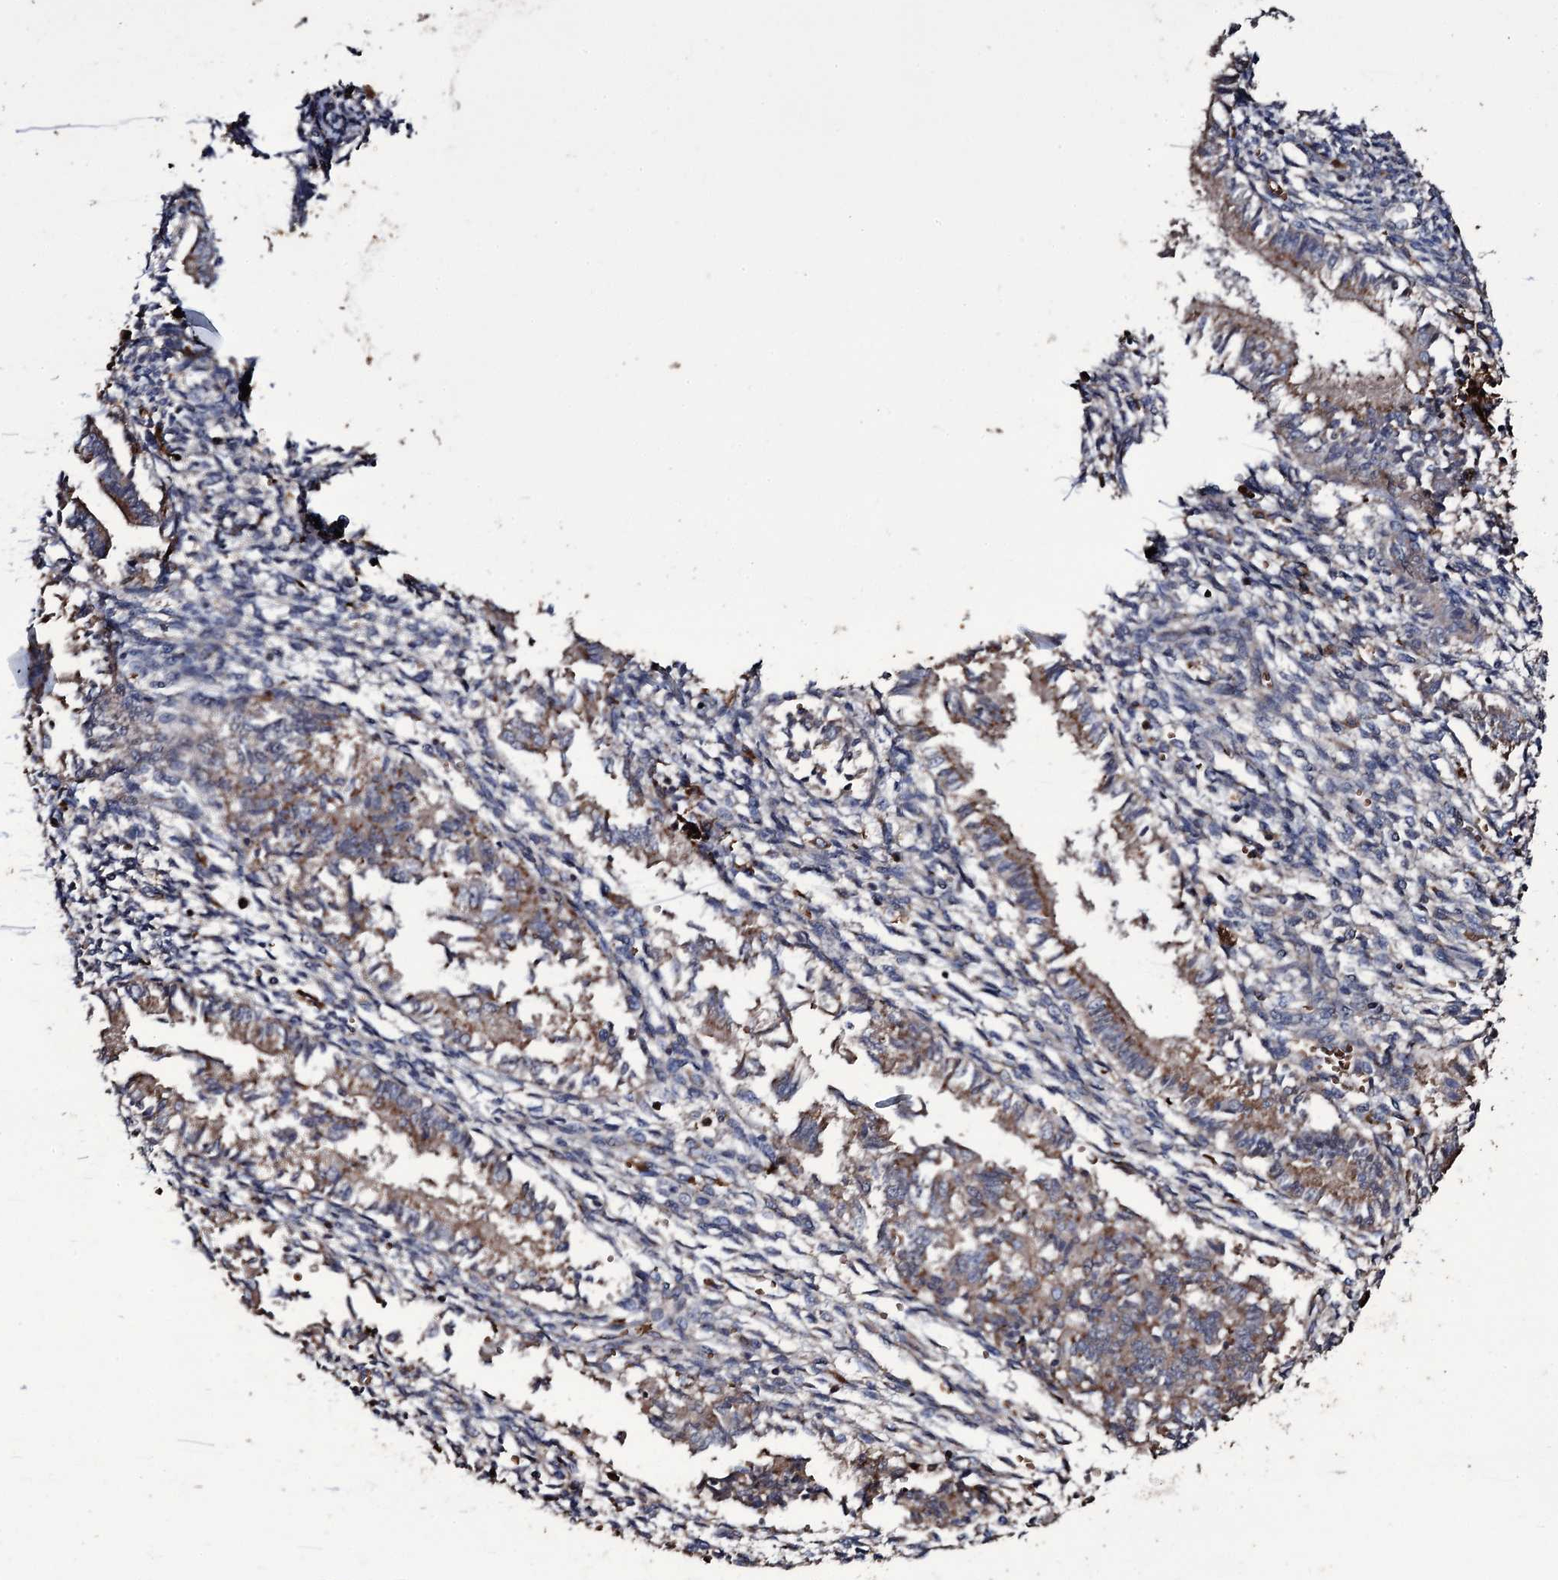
{"staining": {"intensity": "negative", "quantity": "none", "location": "none"}, "tissue": "endometrium", "cell_type": "Cells in endometrial stroma", "image_type": "normal", "snomed": [{"axis": "morphology", "description": "Normal tissue, NOS"}, {"axis": "topography", "description": "Uterus"}, {"axis": "topography", "description": "Endometrium"}], "caption": "Immunohistochemistry (IHC) histopathology image of benign human endometrium stained for a protein (brown), which reveals no positivity in cells in endometrial stroma. Brightfield microscopy of immunohistochemistry stained with DAB (3,3'-diaminobenzidine) (brown) and hematoxylin (blue), captured at high magnification.", "gene": "ZSWIM8", "patient": {"sex": "female", "age": 48}}